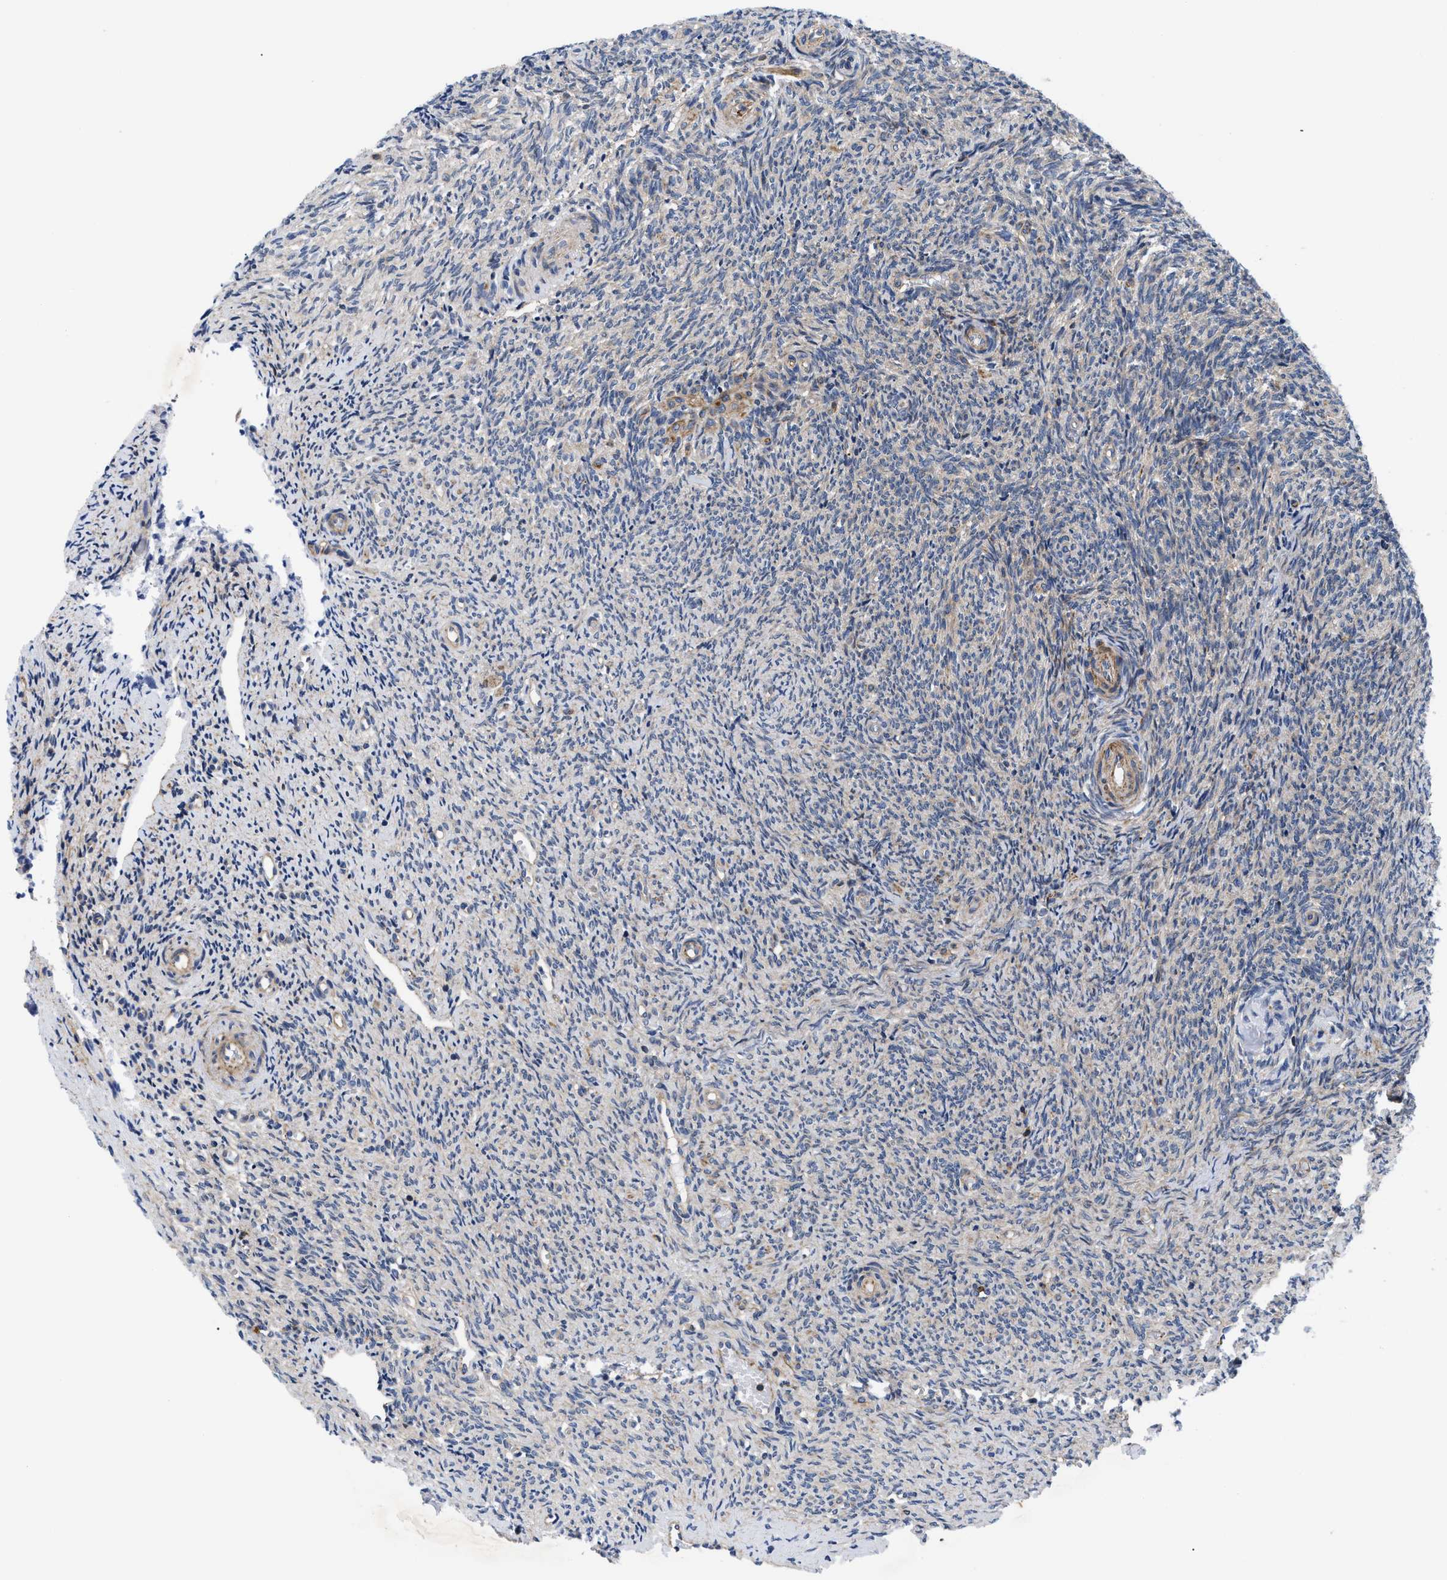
{"staining": {"intensity": "moderate", "quantity": ">75%", "location": "cytoplasmic/membranous"}, "tissue": "ovary", "cell_type": "Follicle cells", "image_type": "normal", "snomed": [{"axis": "morphology", "description": "Normal tissue, NOS"}, {"axis": "topography", "description": "Ovary"}], "caption": "A micrograph showing moderate cytoplasmic/membranous staining in approximately >75% of follicle cells in normal ovary, as visualized by brown immunohistochemical staining.", "gene": "SPAST", "patient": {"sex": "female", "age": 41}}